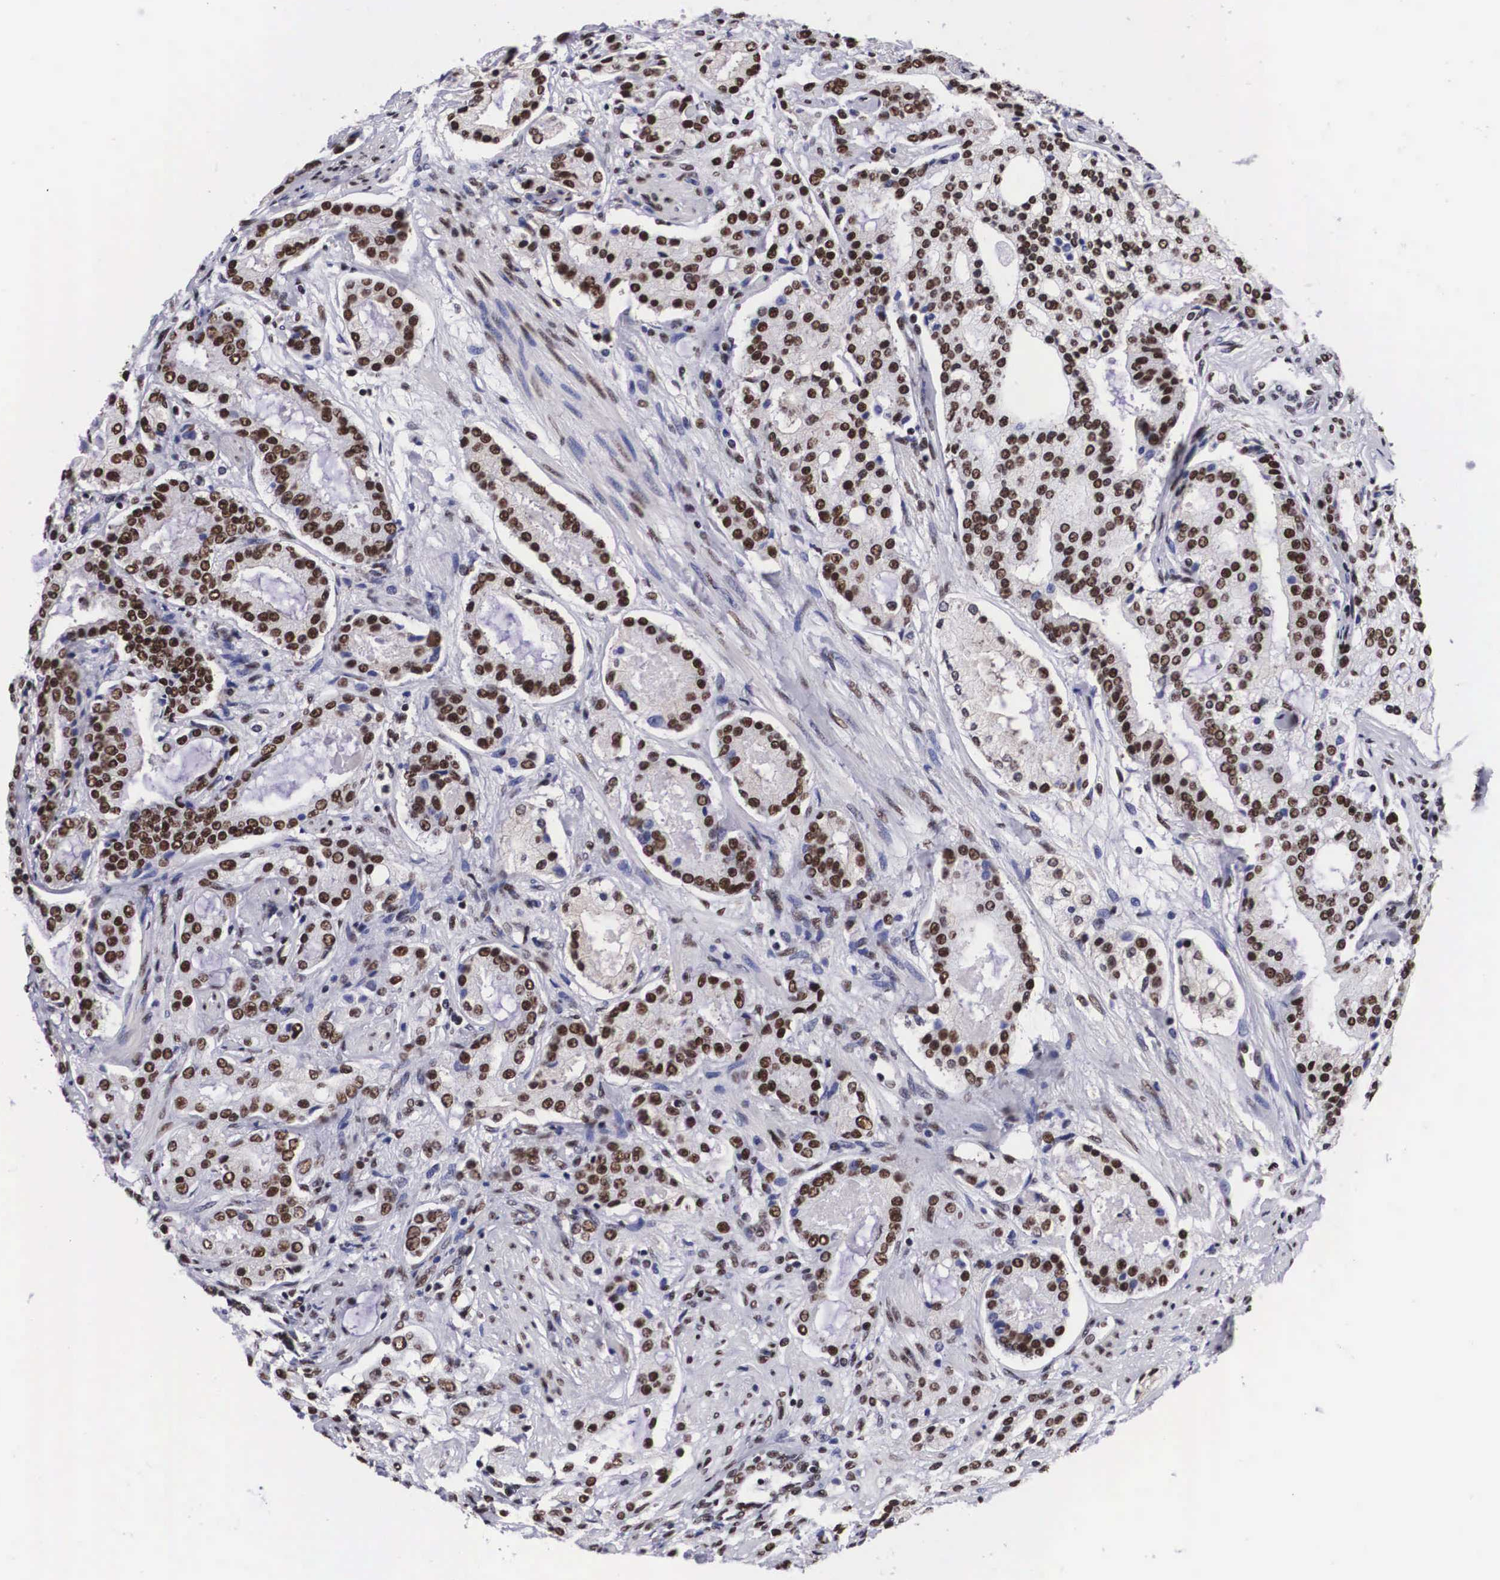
{"staining": {"intensity": "moderate", "quantity": ">75%", "location": "nuclear"}, "tissue": "prostate cancer", "cell_type": "Tumor cells", "image_type": "cancer", "snomed": [{"axis": "morphology", "description": "Adenocarcinoma, Medium grade"}, {"axis": "topography", "description": "Prostate"}], "caption": "Tumor cells show moderate nuclear staining in approximately >75% of cells in prostate cancer.", "gene": "SF3A1", "patient": {"sex": "male", "age": 72}}